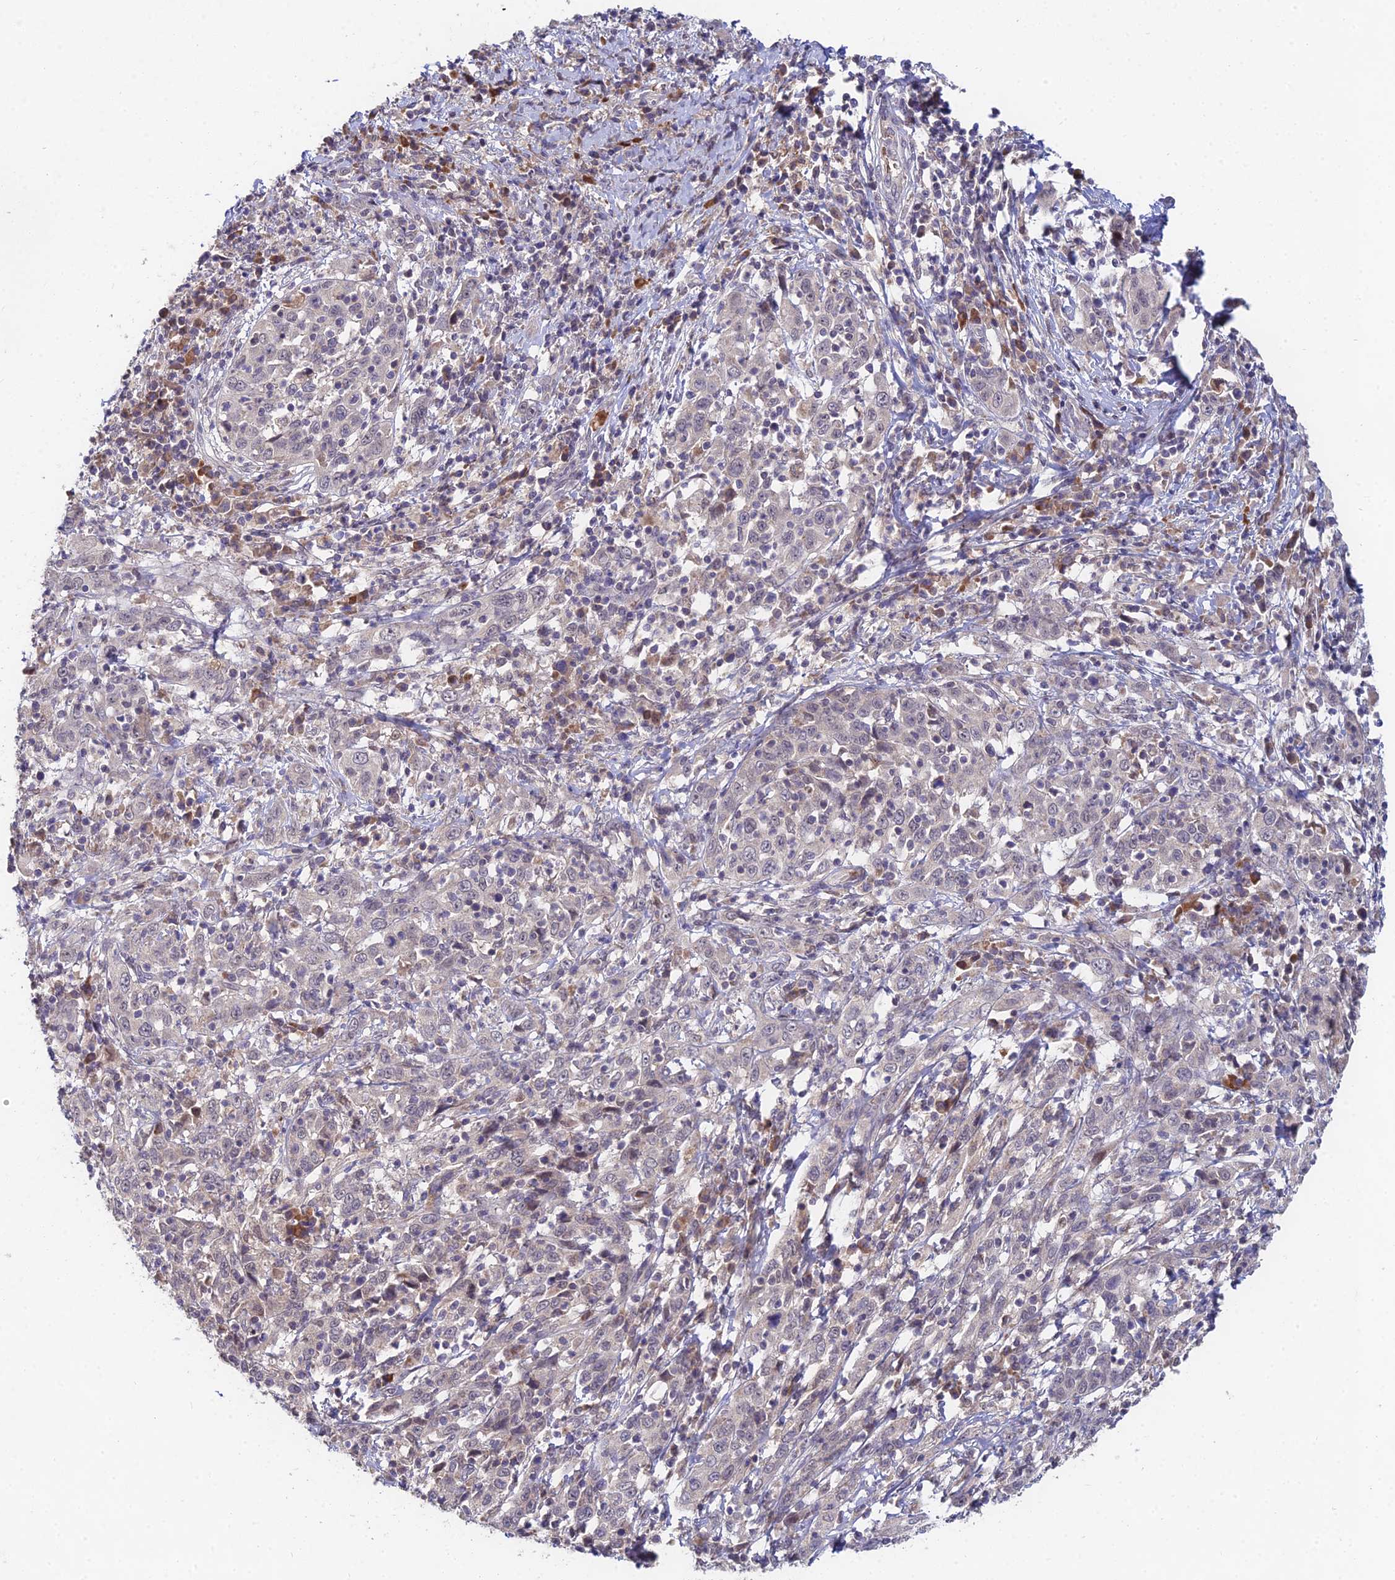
{"staining": {"intensity": "negative", "quantity": "none", "location": "none"}, "tissue": "cervical cancer", "cell_type": "Tumor cells", "image_type": "cancer", "snomed": [{"axis": "morphology", "description": "Squamous cell carcinoma, NOS"}, {"axis": "topography", "description": "Cervix"}], "caption": "Immunohistochemical staining of human squamous cell carcinoma (cervical) exhibits no significant staining in tumor cells.", "gene": "WDR43", "patient": {"sex": "female", "age": 46}}